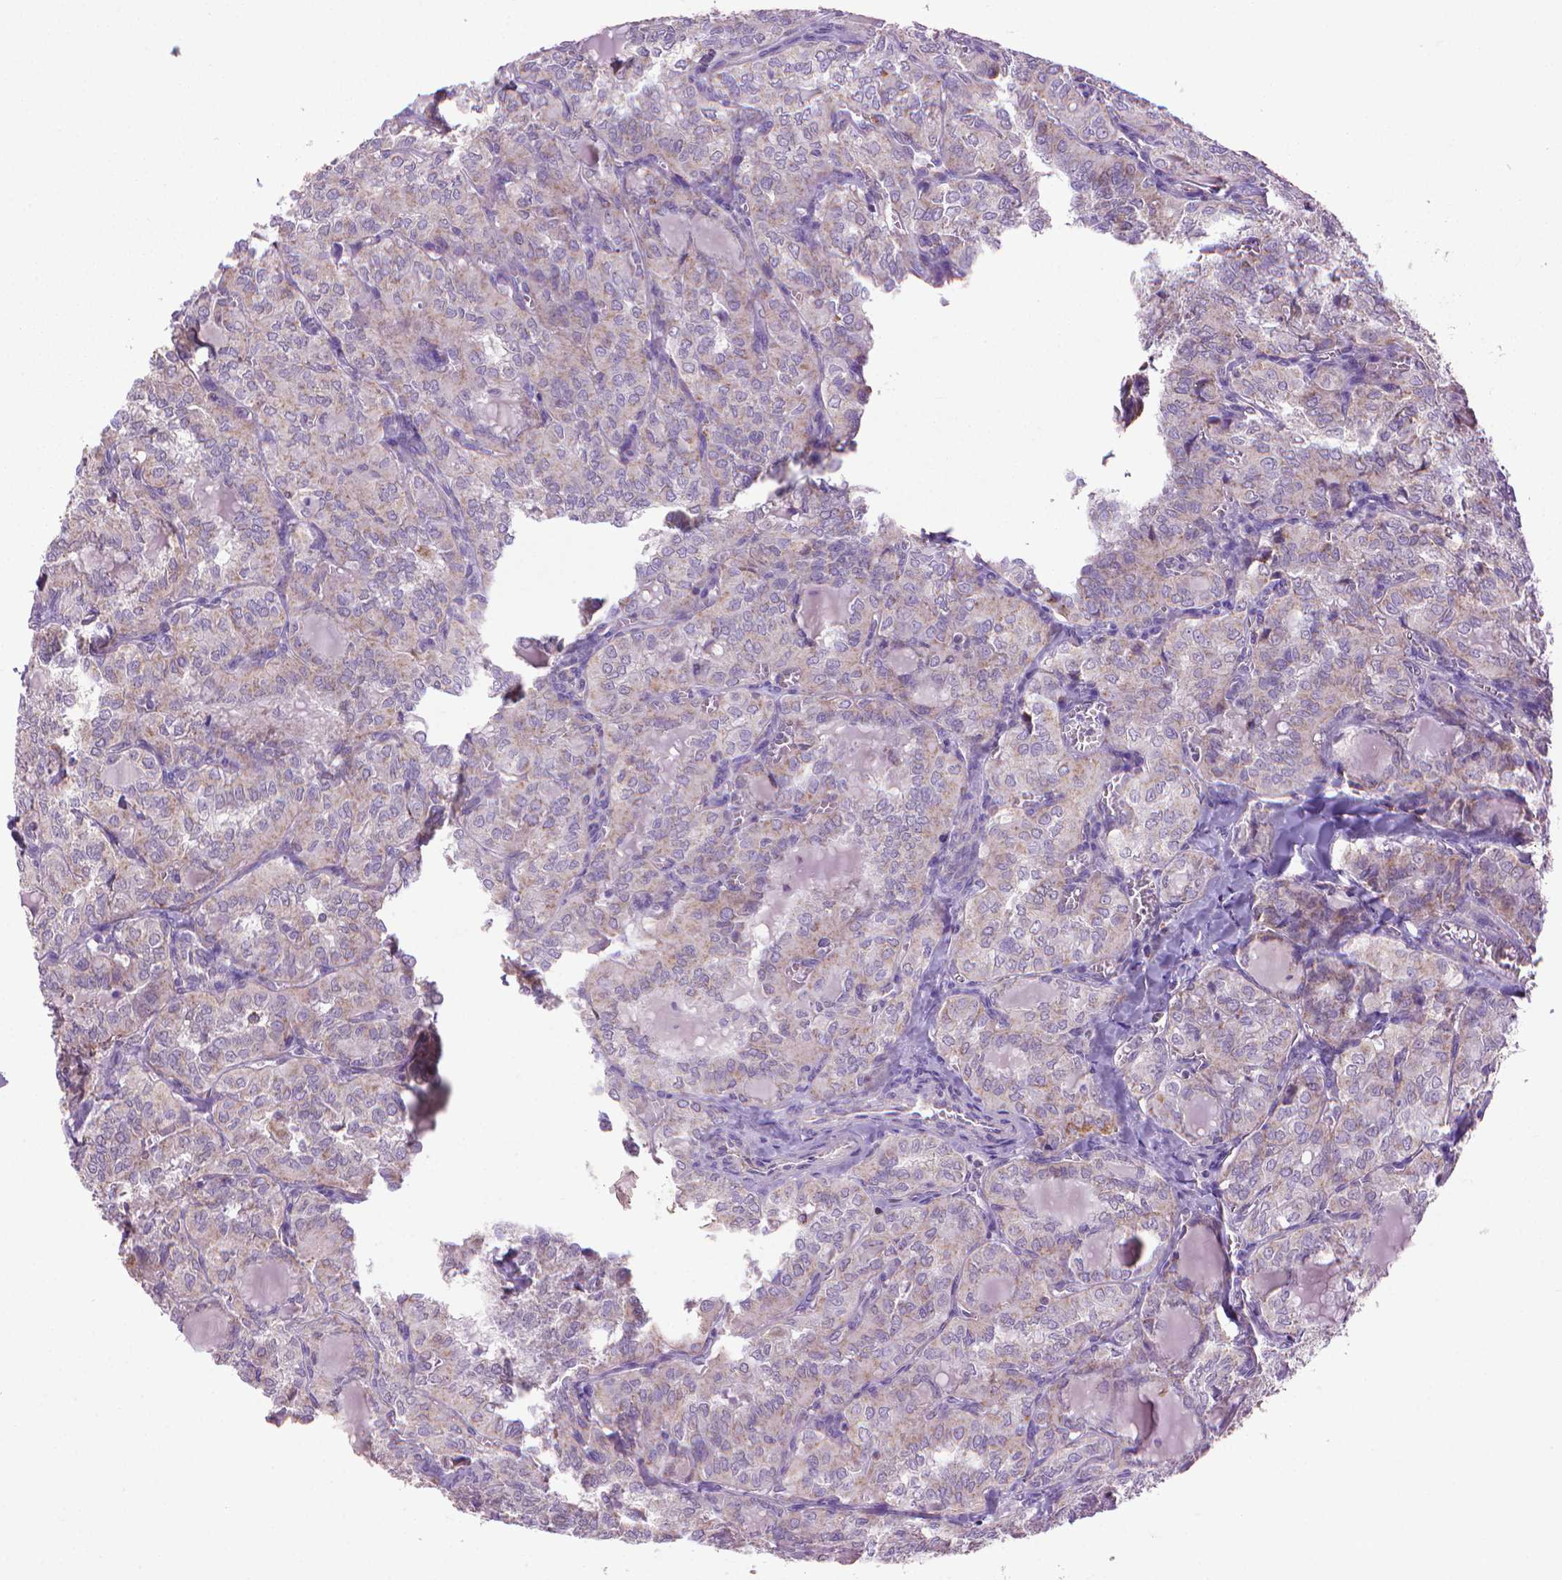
{"staining": {"intensity": "weak", "quantity": "<25%", "location": "cytoplasmic/membranous"}, "tissue": "thyroid cancer", "cell_type": "Tumor cells", "image_type": "cancer", "snomed": [{"axis": "morphology", "description": "Papillary adenocarcinoma, NOS"}, {"axis": "topography", "description": "Thyroid gland"}], "caption": "Protein analysis of papillary adenocarcinoma (thyroid) reveals no significant staining in tumor cells.", "gene": "VDAC1", "patient": {"sex": "female", "age": 41}}